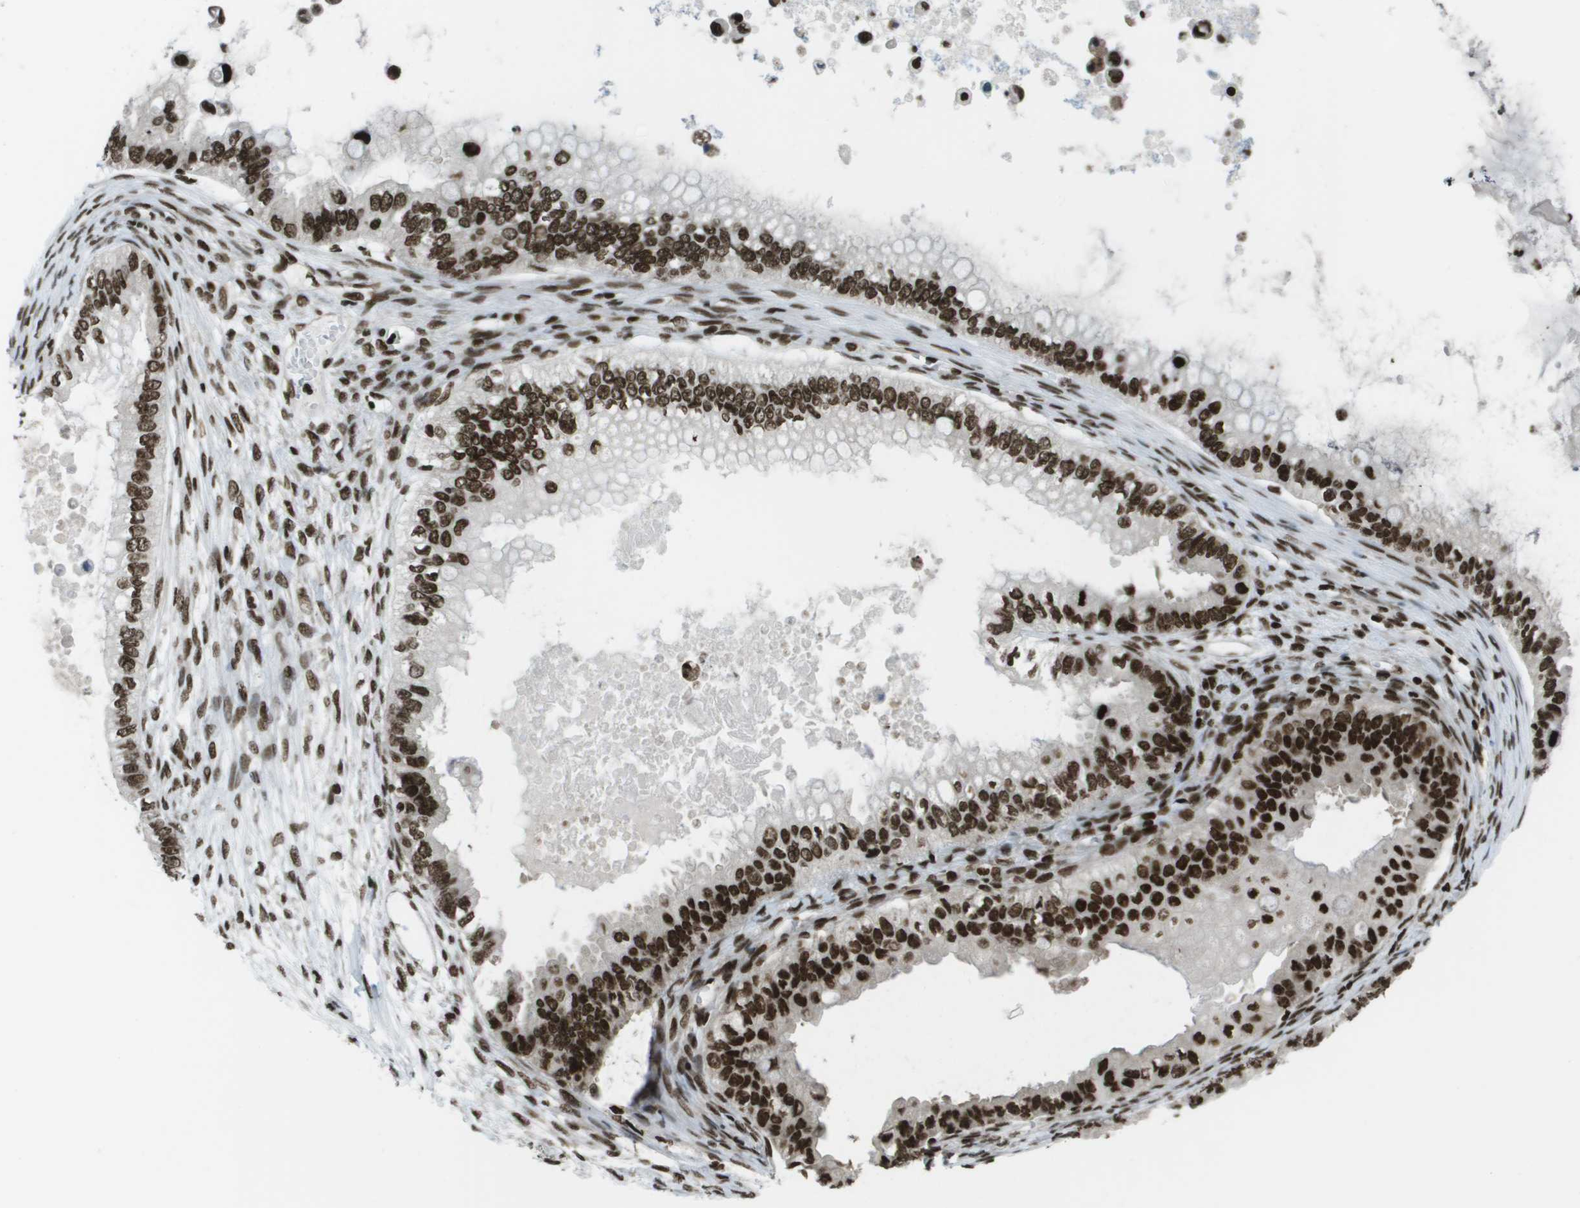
{"staining": {"intensity": "strong", "quantity": ">75%", "location": "nuclear"}, "tissue": "ovarian cancer", "cell_type": "Tumor cells", "image_type": "cancer", "snomed": [{"axis": "morphology", "description": "Cystadenocarcinoma, mucinous, NOS"}, {"axis": "topography", "description": "Ovary"}], "caption": "DAB (3,3'-diaminobenzidine) immunohistochemical staining of human ovarian mucinous cystadenocarcinoma demonstrates strong nuclear protein staining in approximately >75% of tumor cells.", "gene": "GLYR1", "patient": {"sex": "female", "age": 80}}